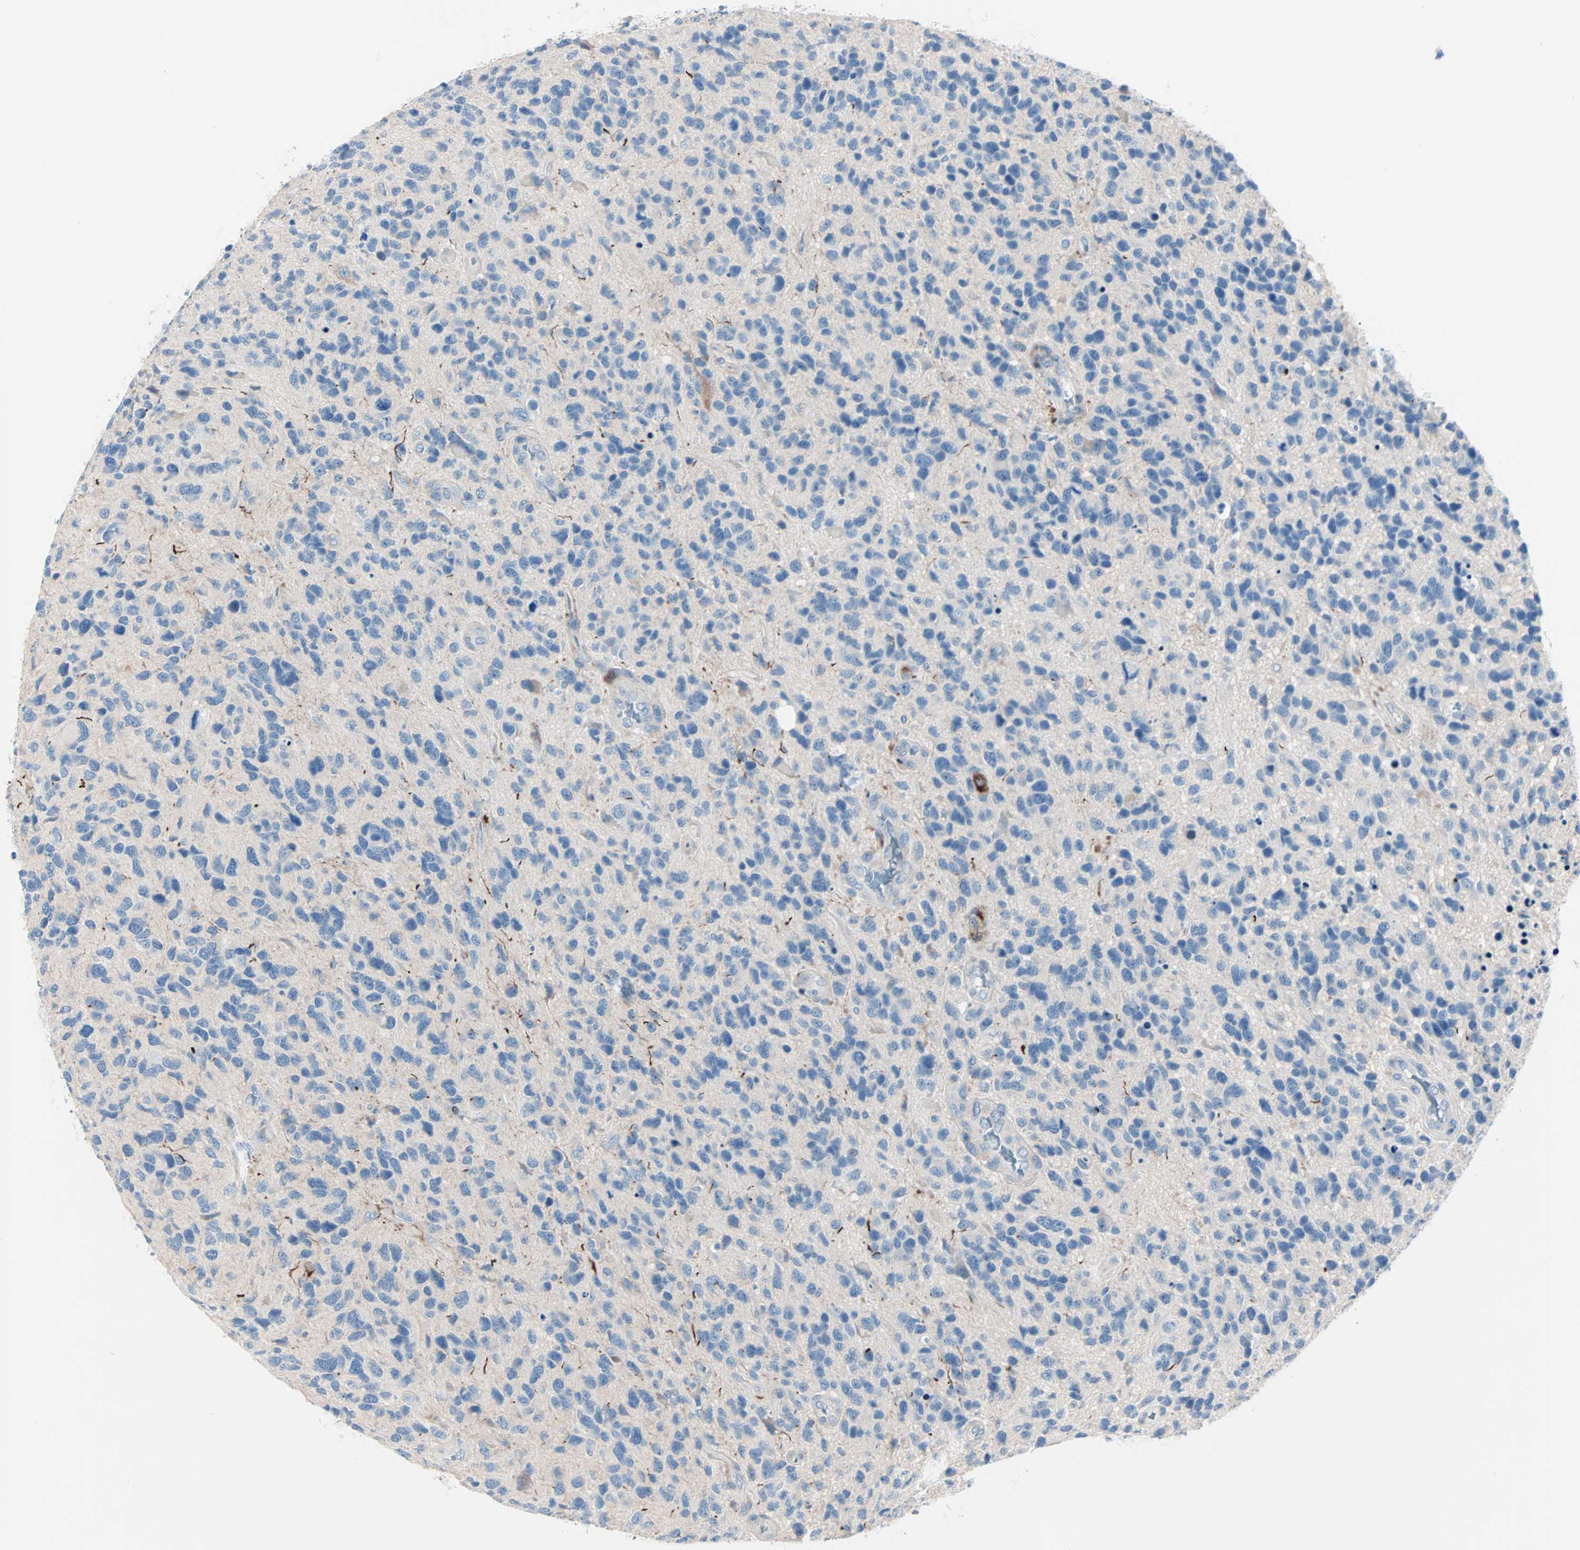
{"staining": {"intensity": "negative", "quantity": "none", "location": "none"}, "tissue": "glioma", "cell_type": "Tumor cells", "image_type": "cancer", "snomed": [{"axis": "morphology", "description": "Glioma, malignant, High grade"}, {"axis": "topography", "description": "Brain"}], "caption": "Immunohistochemistry (IHC) image of malignant high-grade glioma stained for a protein (brown), which shows no positivity in tumor cells.", "gene": "NEFH", "patient": {"sex": "female", "age": 58}}